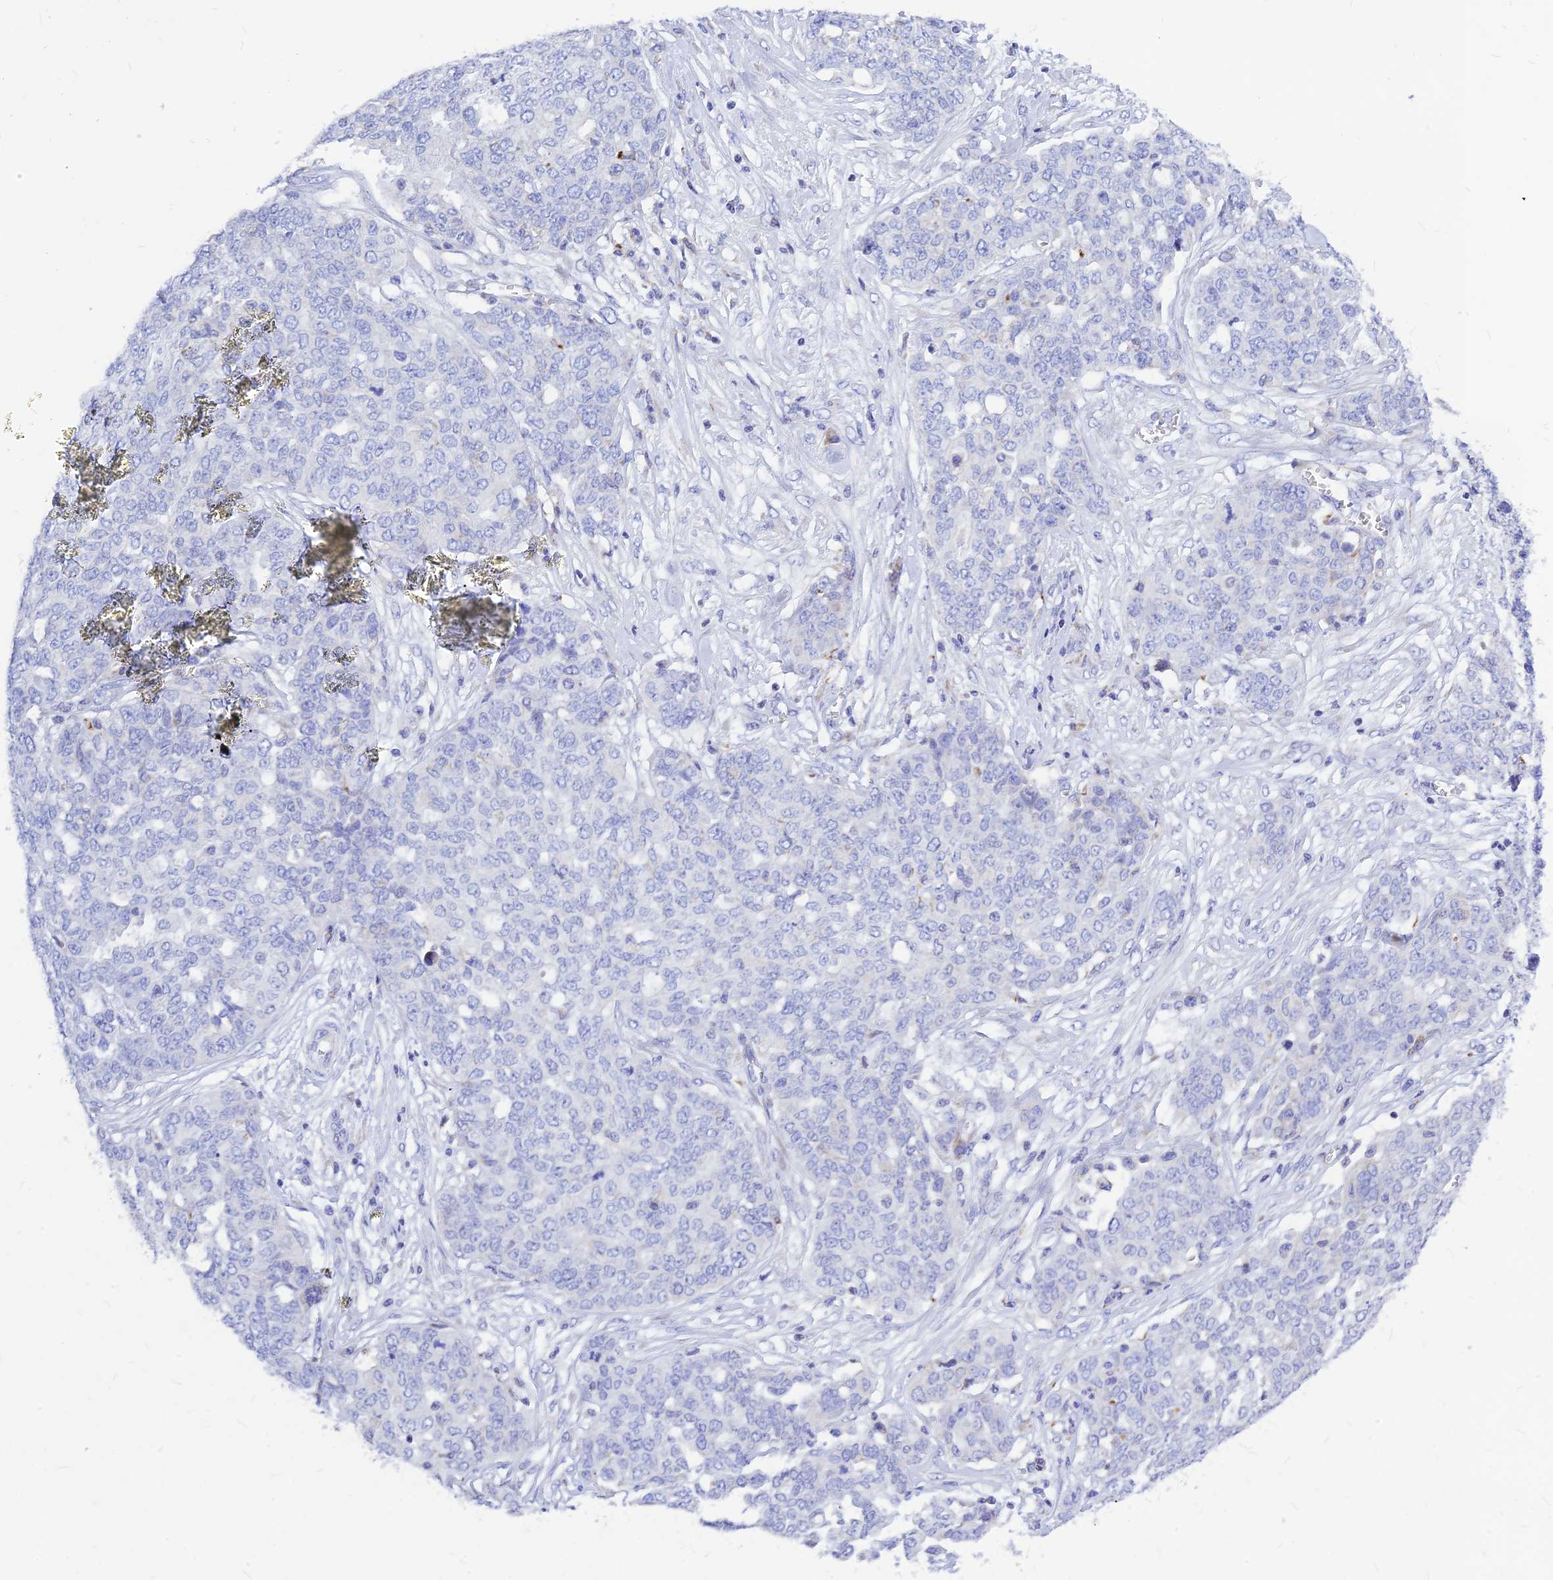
{"staining": {"intensity": "negative", "quantity": "none", "location": "none"}, "tissue": "ovarian cancer", "cell_type": "Tumor cells", "image_type": "cancer", "snomed": [{"axis": "morphology", "description": "Cystadenocarcinoma, serous, NOS"}, {"axis": "topography", "description": "Soft tissue"}, {"axis": "topography", "description": "Ovary"}], "caption": "Tumor cells show no significant expression in ovarian cancer.", "gene": "CNOT6", "patient": {"sex": "female", "age": 57}}